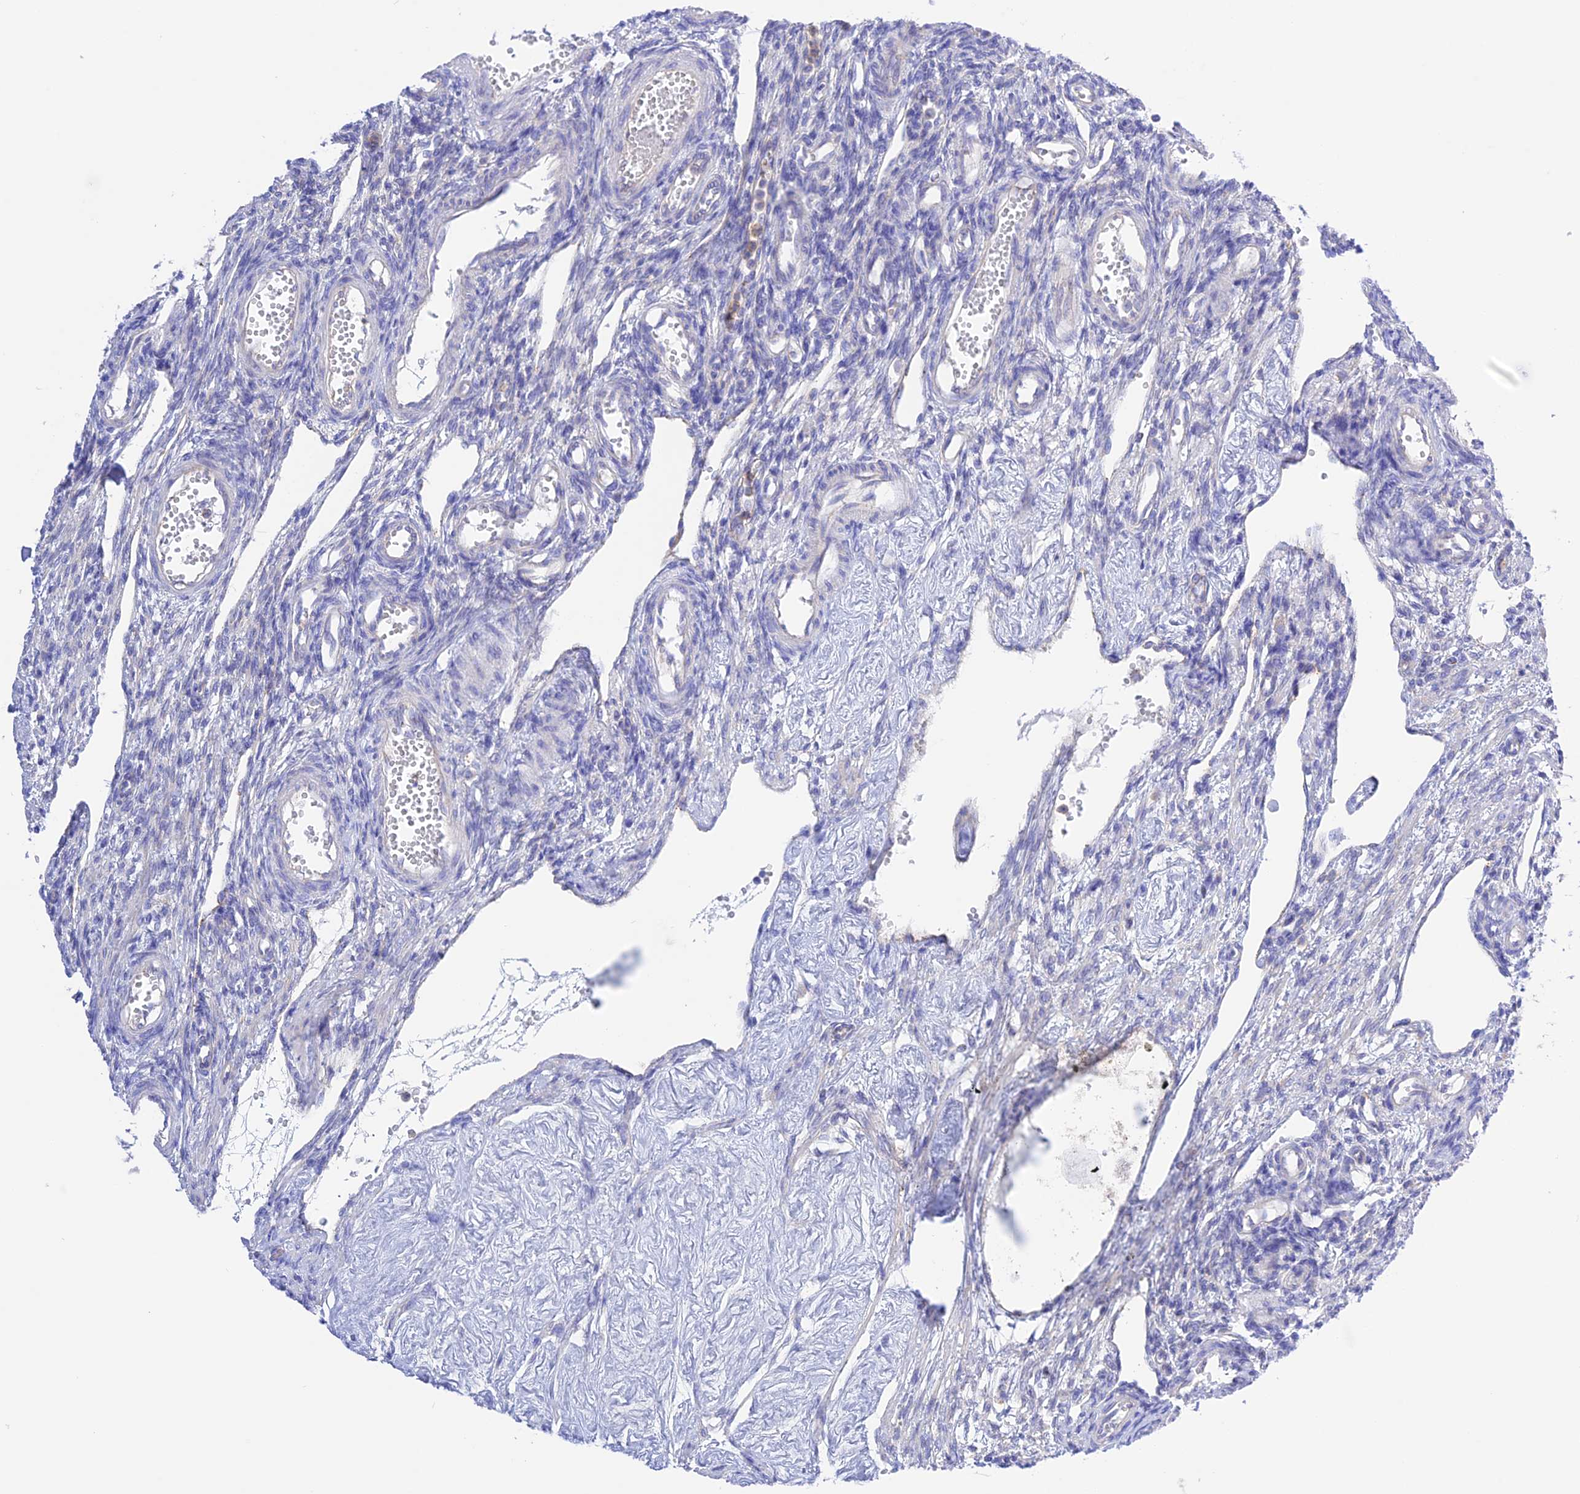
{"staining": {"intensity": "negative", "quantity": "none", "location": "none"}, "tissue": "ovary", "cell_type": "Ovarian stroma cells", "image_type": "normal", "snomed": [{"axis": "morphology", "description": "Normal tissue, NOS"}, {"axis": "morphology", "description": "Cyst, NOS"}, {"axis": "topography", "description": "Ovary"}], "caption": "Protein analysis of normal ovary exhibits no significant positivity in ovarian stroma cells.", "gene": "CHSY3", "patient": {"sex": "female", "age": 33}}